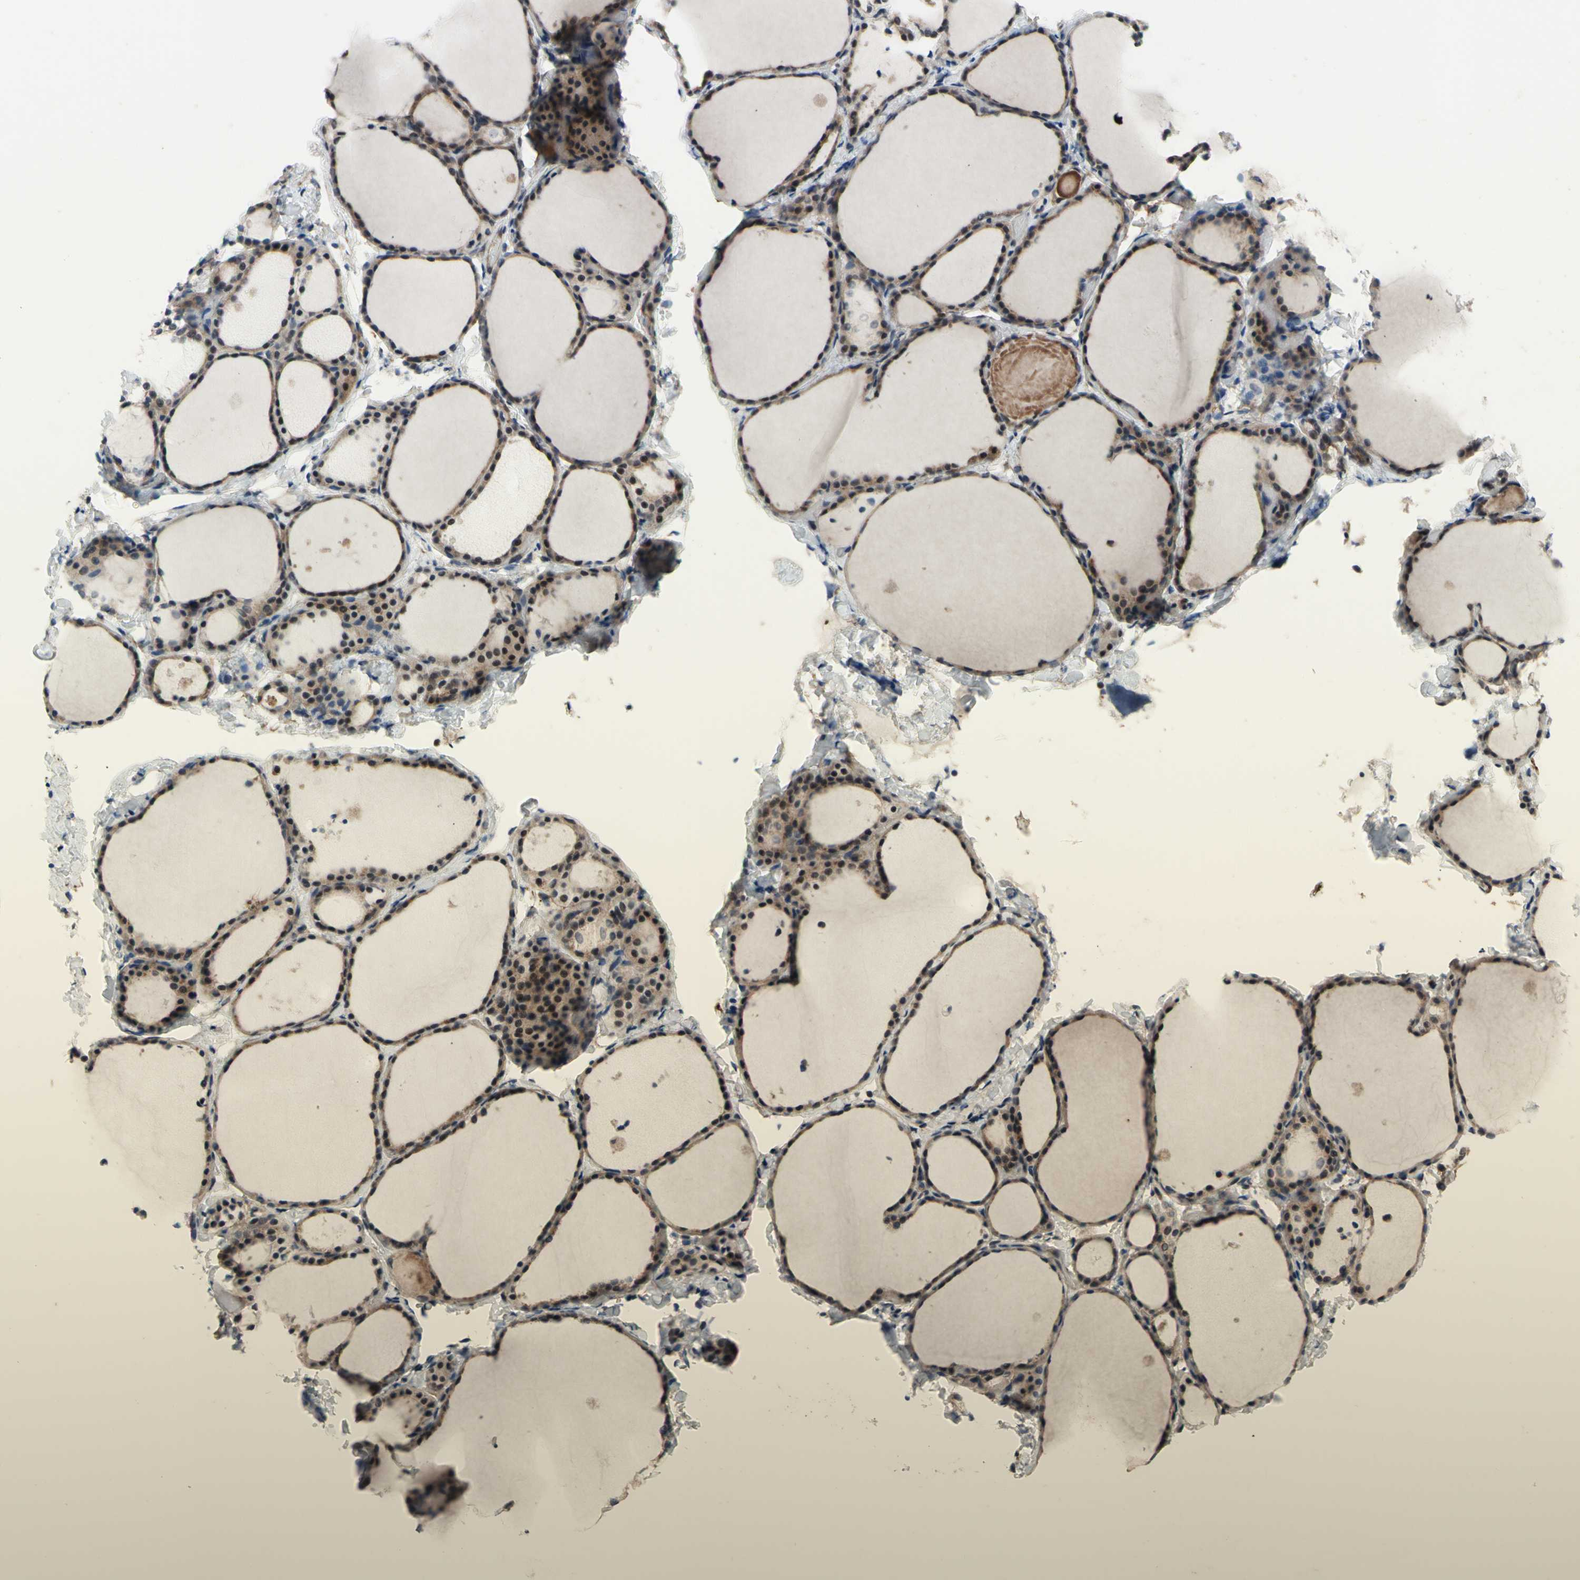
{"staining": {"intensity": "moderate", "quantity": "25%-75%", "location": "cytoplasmic/membranous,nuclear"}, "tissue": "thyroid gland", "cell_type": "Glandular cells", "image_type": "normal", "snomed": [{"axis": "morphology", "description": "Normal tissue, NOS"}, {"axis": "morphology", "description": "Papillary adenocarcinoma, NOS"}, {"axis": "topography", "description": "Thyroid gland"}], "caption": "Normal thyroid gland was stained to show a protein in brown. There is medium levels of moderate cytoplasmic/membranous,nuclear positivity in about 25%-75% of glandular cells.", "gene": "TRDMT1", "patient": {"sex": "female", "age": 30}}